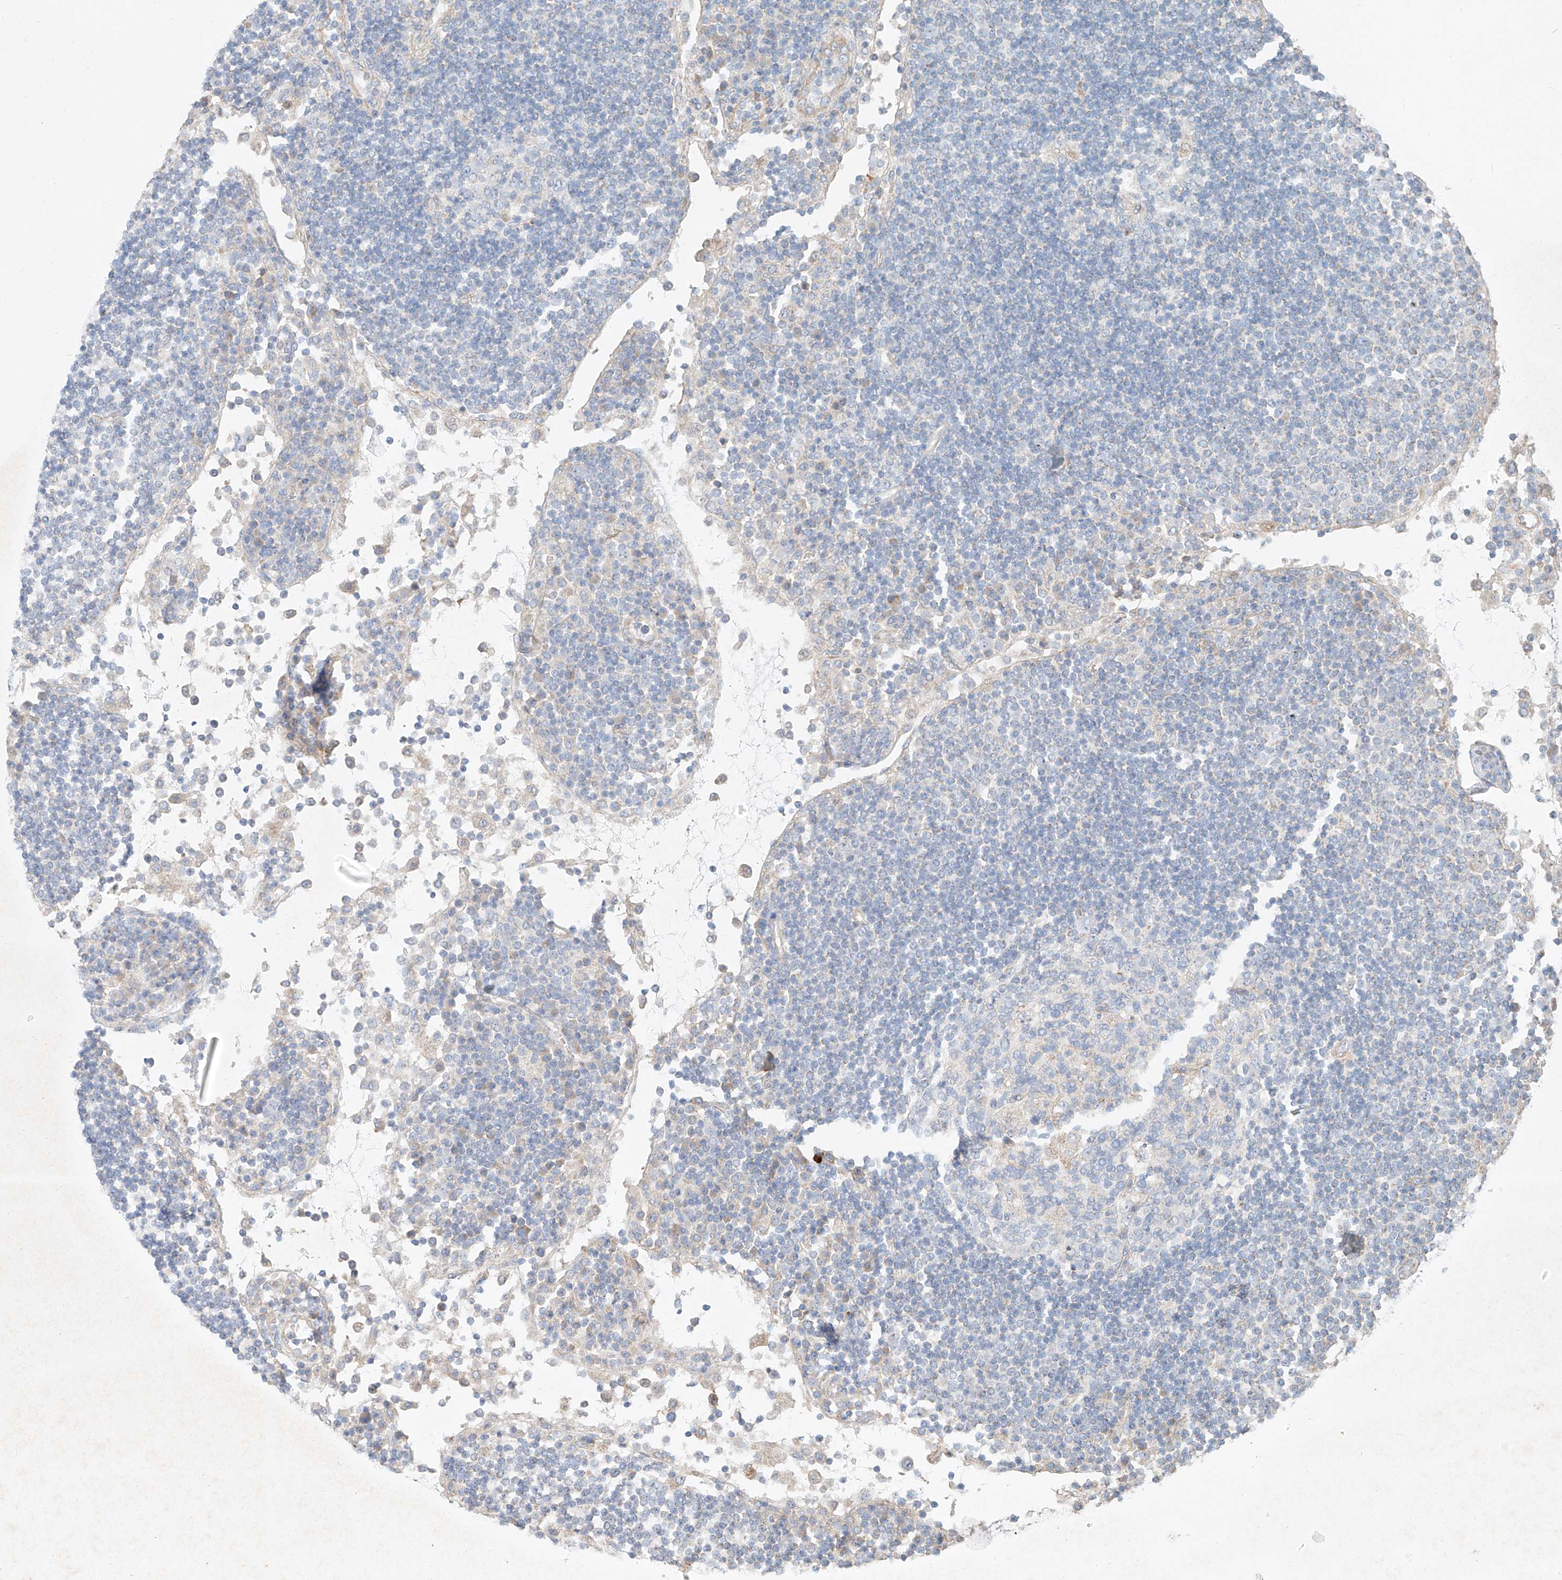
{"staining": {"intensity": "negative", "quantity": "none", "location": "none"}, "tissue": "lymph node", "cell_type": "Germinal center cells", "image_type": "normal", "snomed": [{"axis": "morphology", "description": "Normal tissue, NOS"}, {"axis": "topography", "description": "Lymph node"}], "caption": "Immunohistochemistry photomicrograph of normal lymph node: lymph node stained with DAB (3,3'-diaminobenzidine) demonstrates no significant protein positivity in germinal center cells.", "gene": "AJM1", "patient": {"sex": "female", "age": 53}}